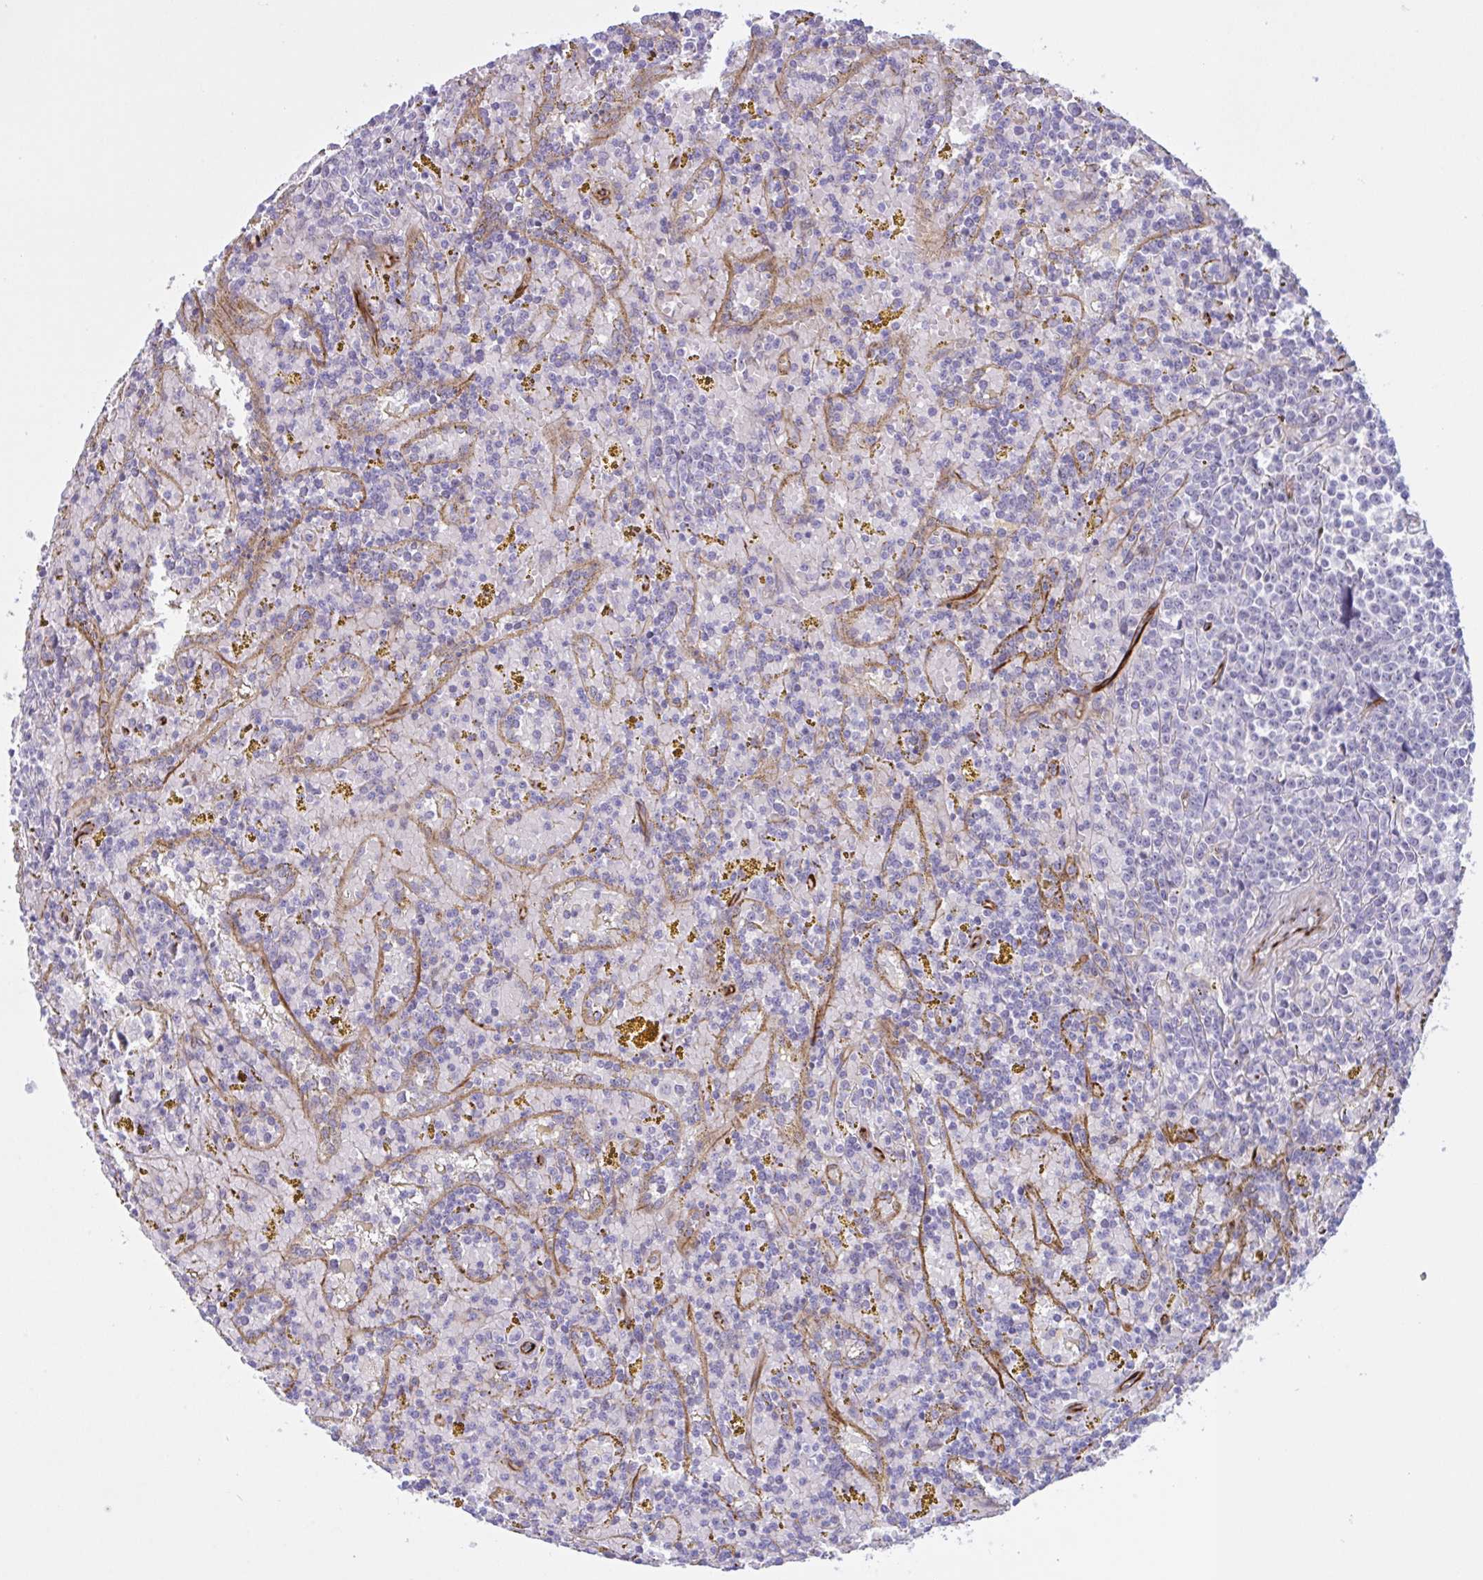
{"staining": {"intensity": "negative", "quantity": "none", "location": "none"}, "tissue": "lymphoma", "cell_type": "Tumor cells", "image_type": "cancer", "snomed": [{"axis": "morphology", "description": "Malignant lymphoma, non-Hodgkin's type, Low grade"}, {"axis": "topography", "description": "Spleen"}, {"axis": "topography", "description": "Lymph node"}], "caption": "Histopathology image shows no significant protein staining in tumor cells of low-grade malignant lymphoma, non-Hodgkin's type.", "gene": "PRRT4", "patient": {"sex": "female", "age": 66}}